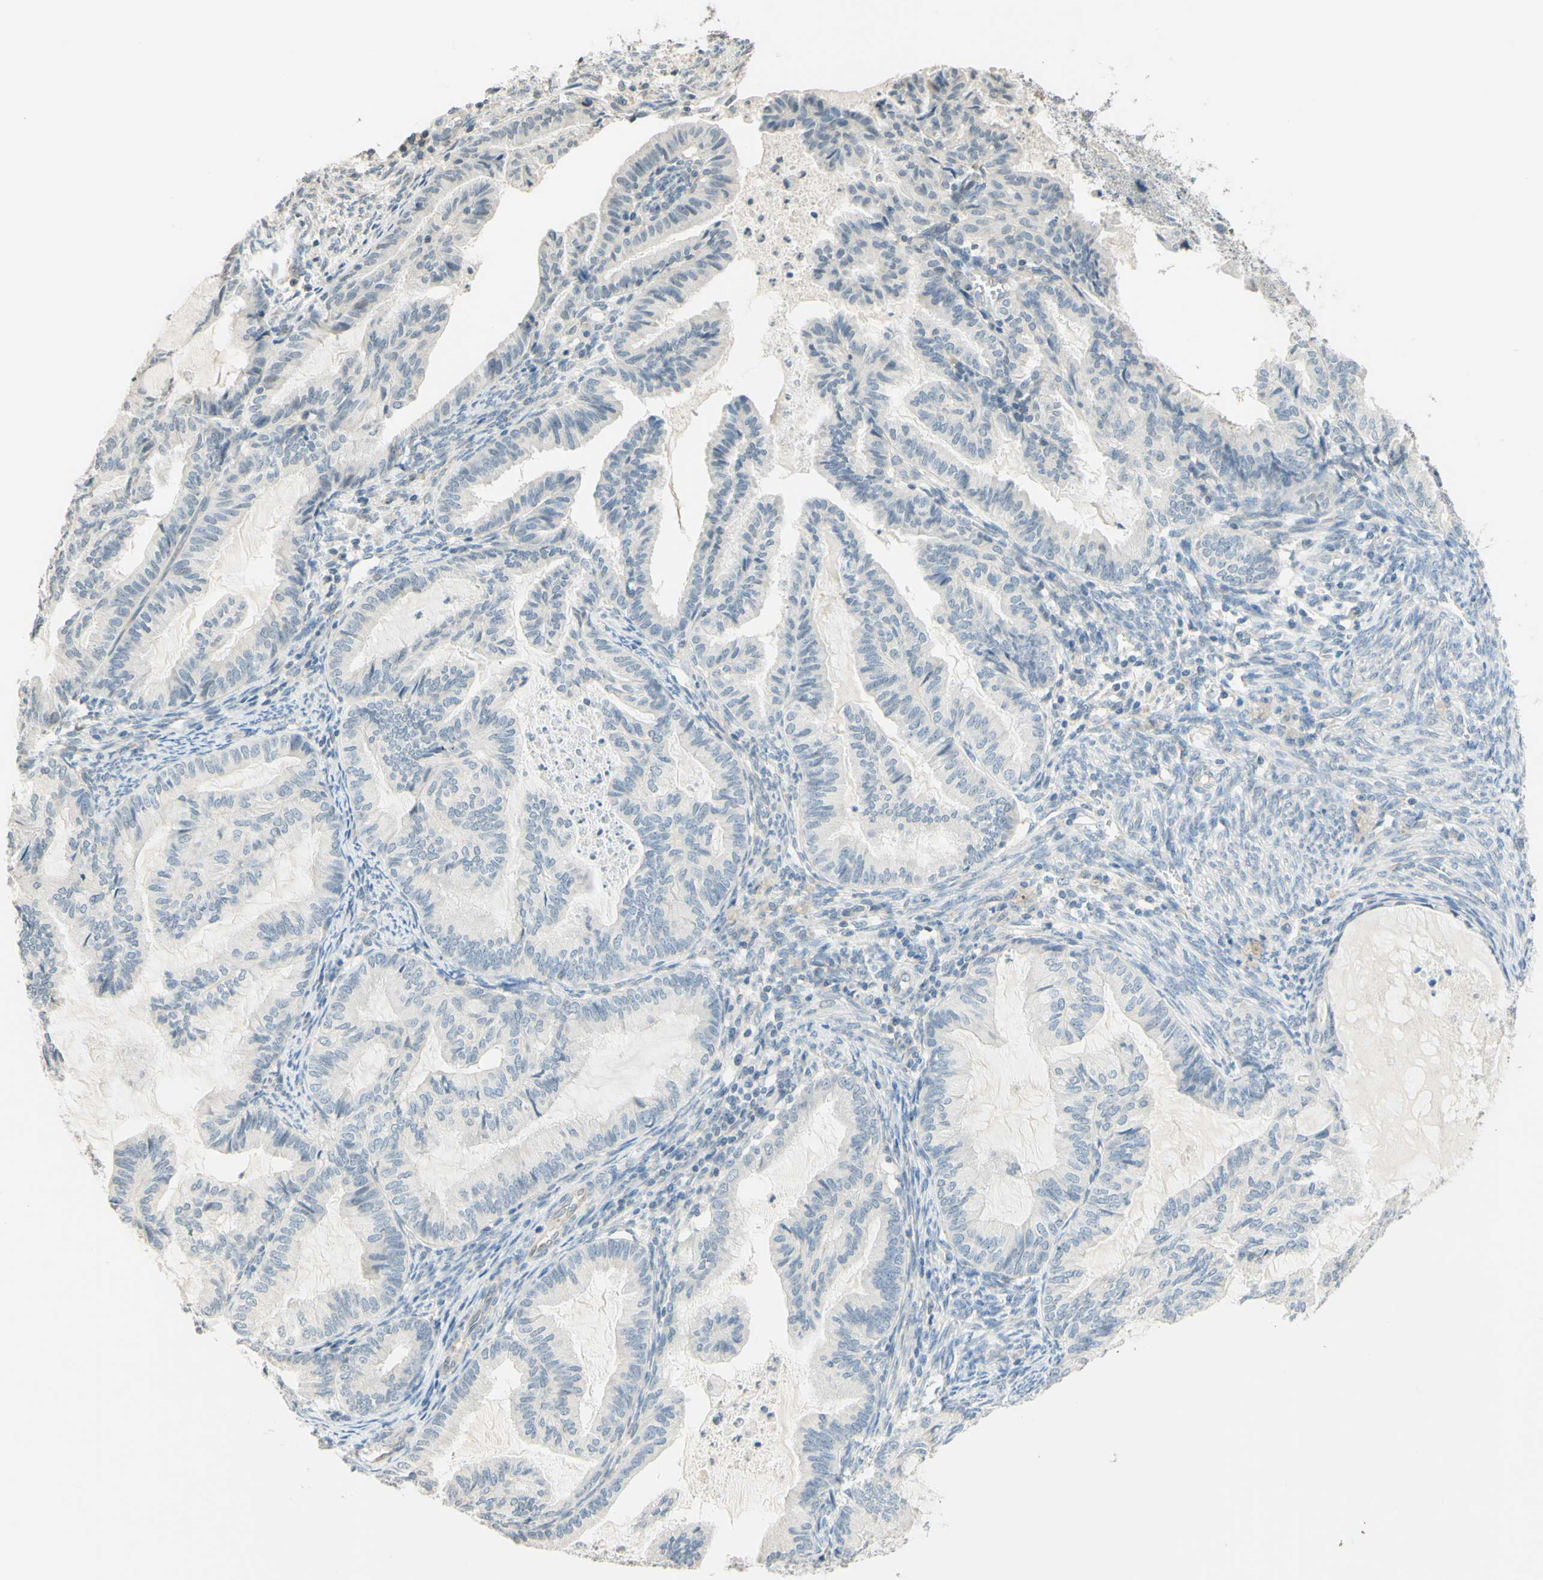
{"staining": {"intensity": "negative", "quantity": "none", "location": "none"}, "tissue": "cervical cancer", "cell_type": "Tumor cells", "image_type": "cancer", "snomed": [{"axis": "morphology", "description": "Normal tissue, NOS"}, {"axis": "morphology", "description": "Adenocarcinoma, NOS"}, {"axis": "topography", "description": "Cervix"}, {"axis": "topography", "description": "Endometrium"}], "caption": "High magnification brightfield microscopy of cervical cancer stained with DAB (brown) and counterstained with hematoxylin (blue): tumor cells show no significant expression. The staining is performed using DAB (3,3'-diaminobenzidine) brown chromogen with nuclei counter-stained in using hematoxylin.", "gene": "MAG", "patient": {"sex": "female", "age": 86}}